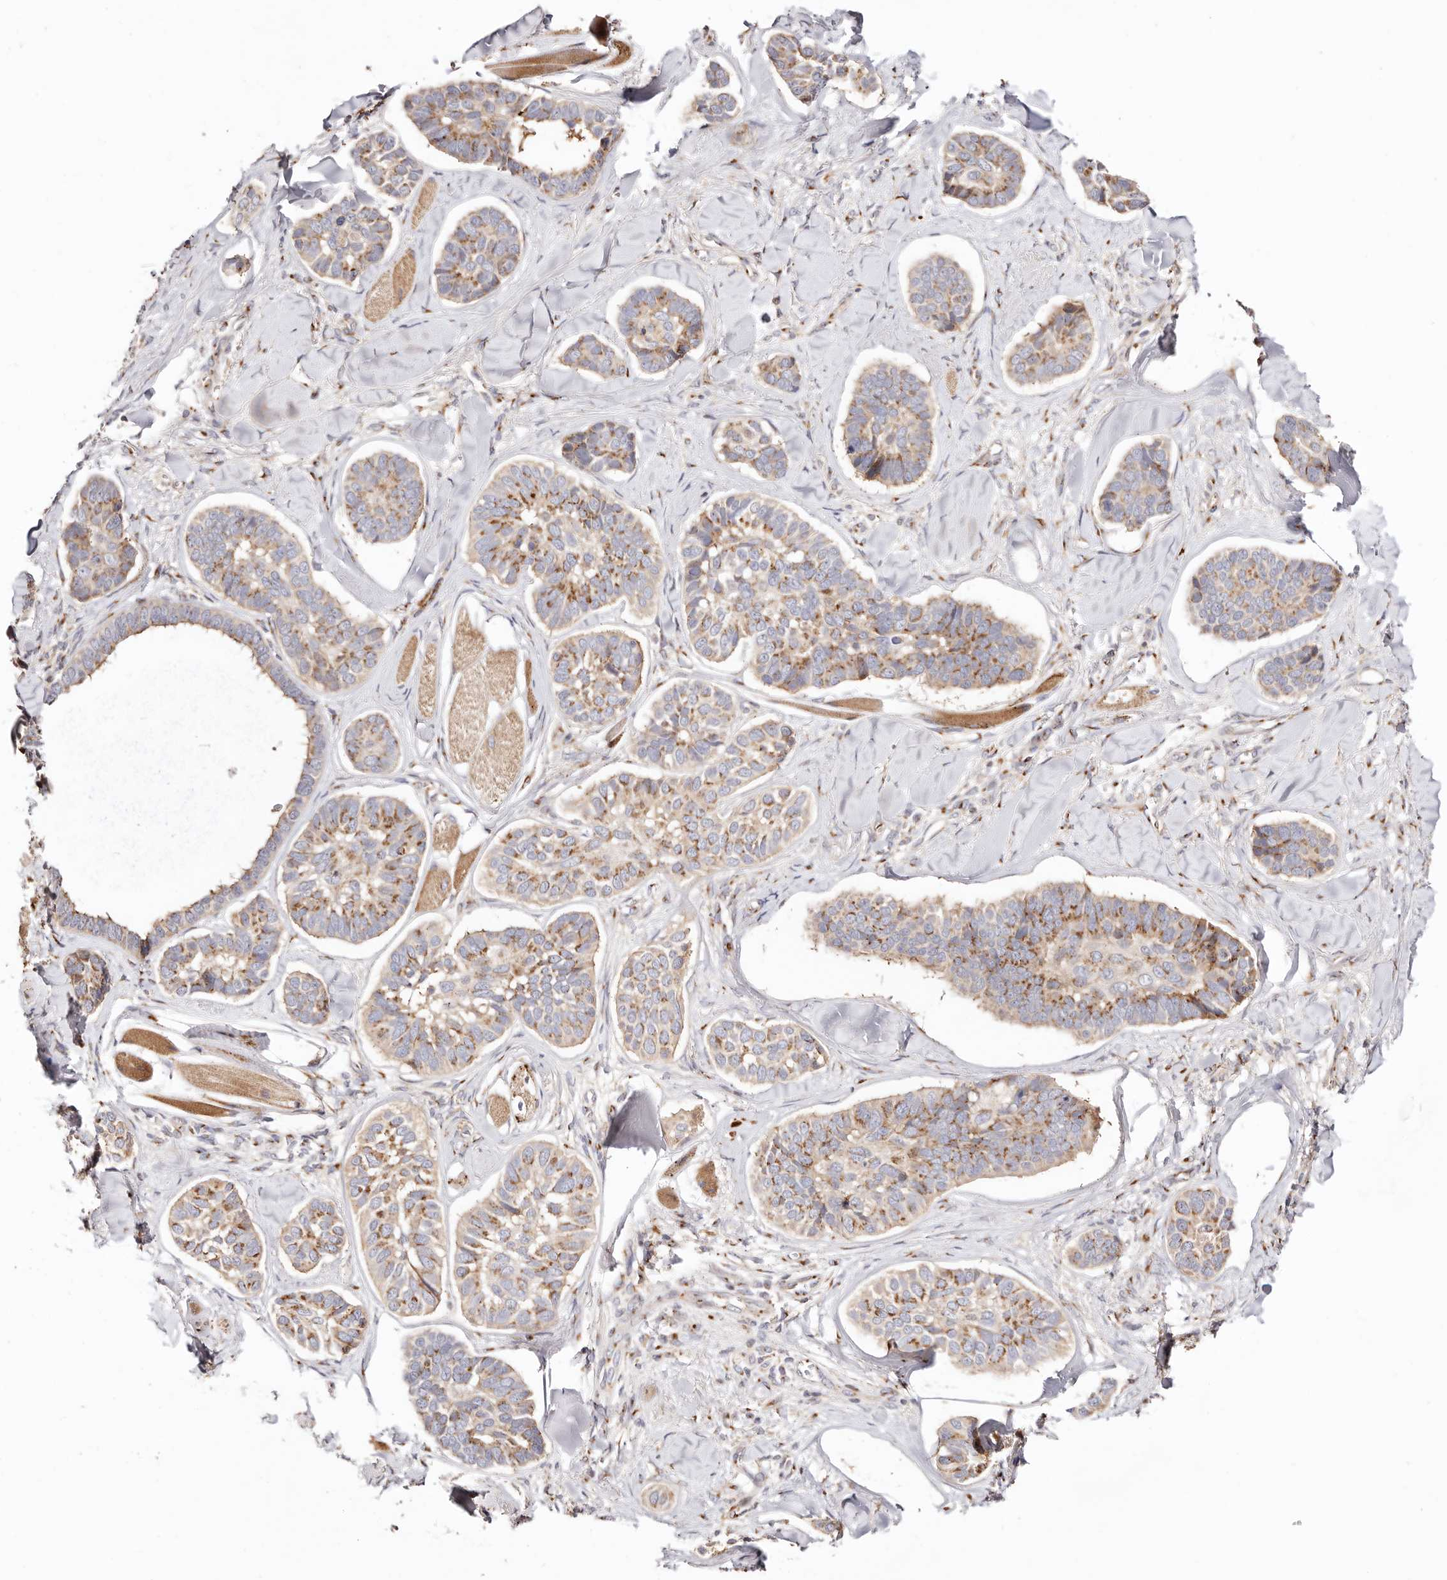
{"staining": {"intensity": "moderate", "quantity": ">75%", "location": "cytoplasmic/membranous"}, "tissue": "skin cancer", "cell_type": "Tumor cells", "image_type": "cancer", "snomed": [{"axis": "morphology", "description": "Basal cell carcinoma"}, {"axis": "topography", "description": "Skin"}], "caption": "Skin cancer (basal cell carcinoma) tissue displays moderate cytoplasmic/membranous staining in about >75% of tumor cells The protein is stained brown, and the nuclei are stained in blue (DAB IHC with brightfield microscopy, high magnification).", "gene": "MAPK6", "patient": {"sex": "male", "age": 62}}